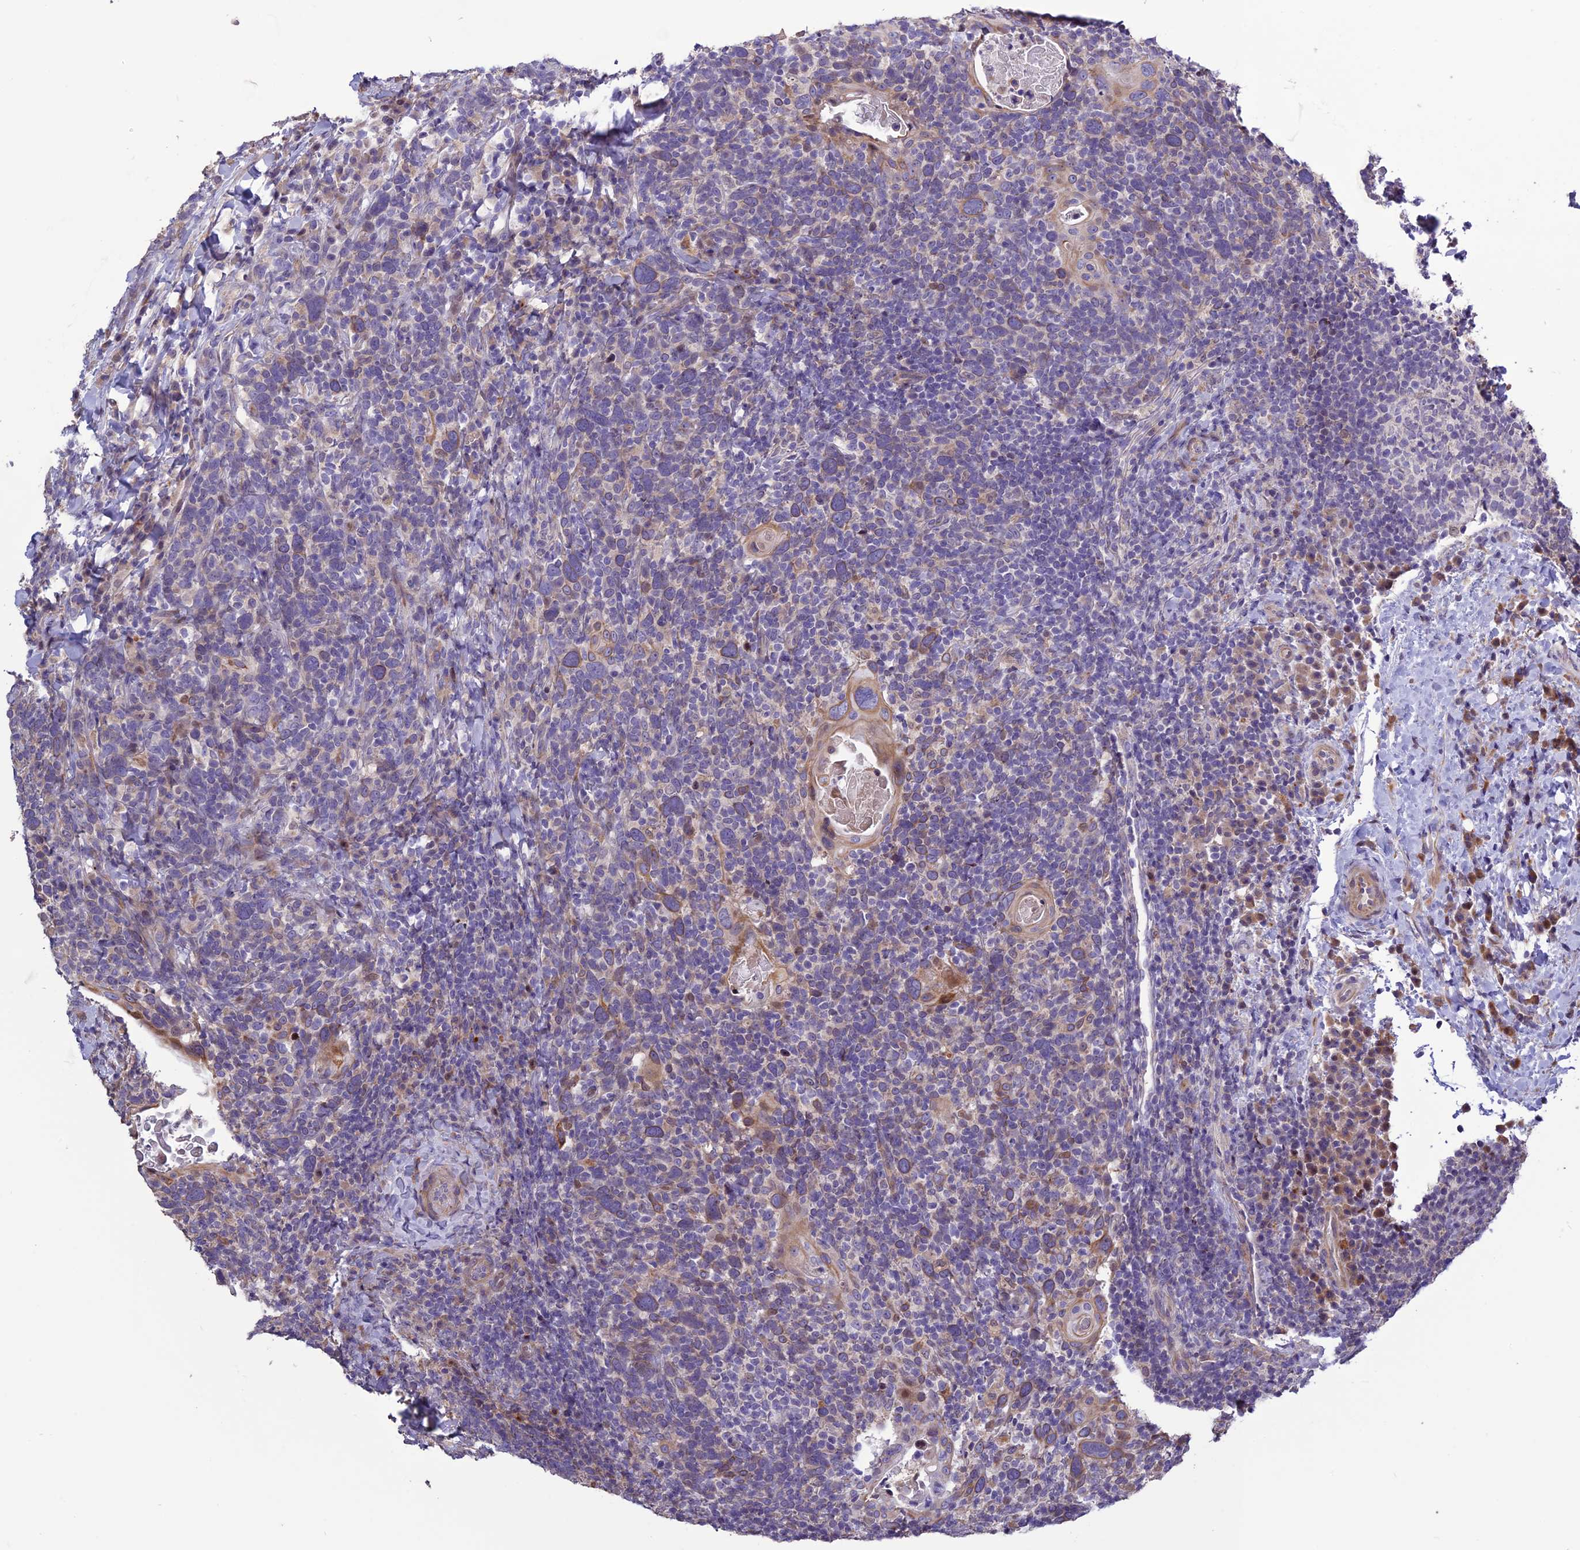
{"staining": {"intensity": "moderate", "quantity": "<25%", "location": "cytoplasmic/membranous"}, "tissue": "head and neck cancer", "cell_type": "Tumor cells", "image_type": "cancer", "snomed": [{"axis": "morphology", "description": "Squamous cell carcinoma, NOS"}, {"axis": "morphology", "description": "Squamous cell carcinoma, metastatic, NOS"}, {"axis": "topography", "description": "Lymph node"}, {"axis": "topography", "description": "Head-Neck"}], "caption": "Head and neck cancer (metastatic squamous cell carcinoma) tissue demonstrates moderate cytoplasmic/membranous staining in about <25% of tumor cells, visualized by immunohistochemistry.", "gene": "SPG21", "patient": {"sex": "male", "age": 62}}